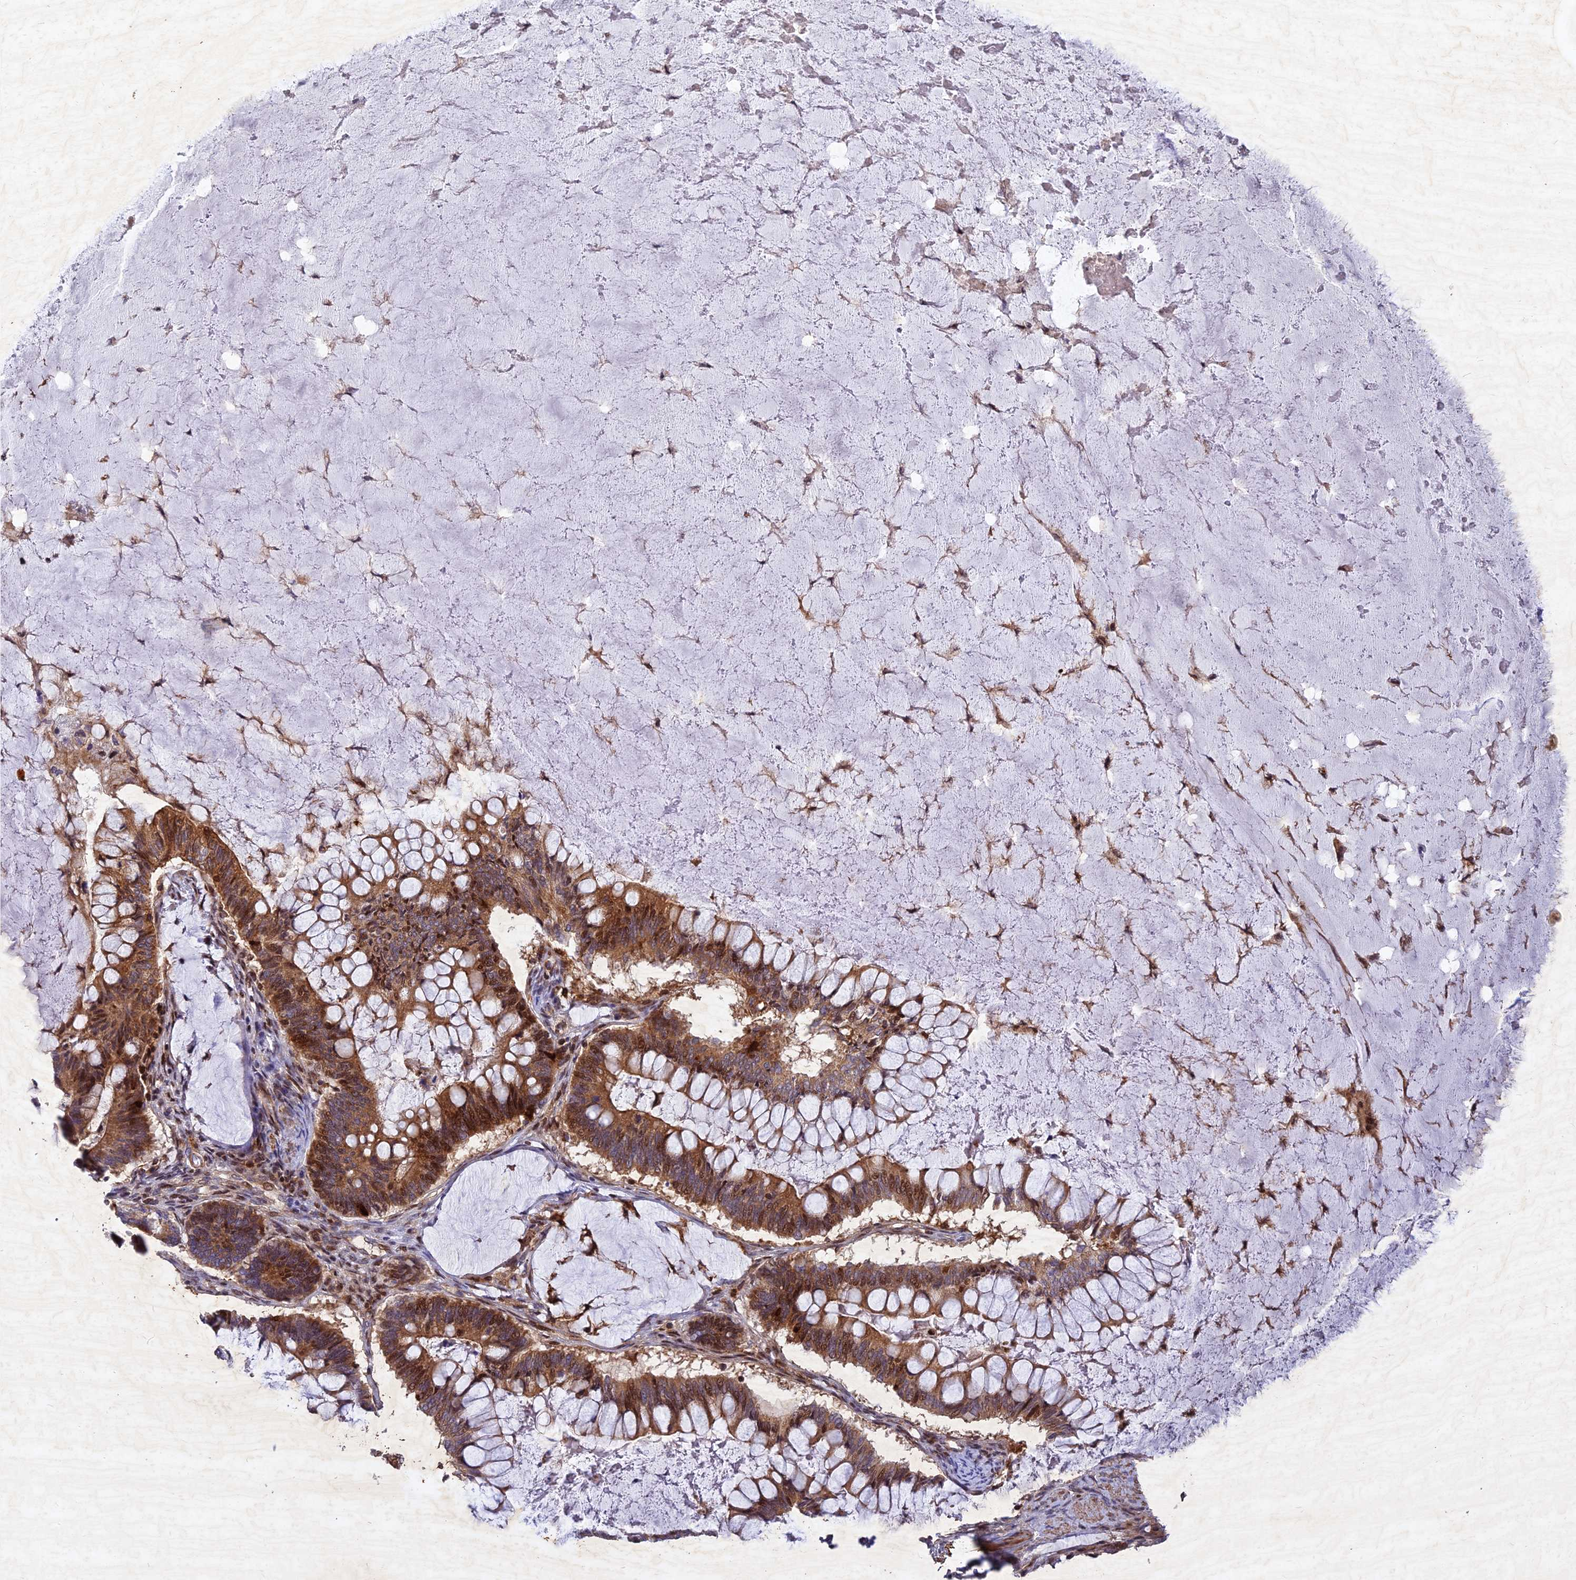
{"staining": {"intensity": "strong", "quantity": "<25%", "location": "cytoplasmic/membranous,nuclear"}, "tissue": "ovarian cancer", "cell_type": "Tumor cells", "image_type": "cancer", "snomed": [{"axis": "morphology", "description": "Cystadenocarcinoma, mucinous, NOS"}, {"axis": "topography", "description": "Ovary"}], "caption": "High-magnification brightfield microscopy of ovarian mucinous cystadenocarcinoma stained with DAB (3,3'-diaminobenzidine) (brown) and counterstained with hematoxylin (blue). tumor cells exhibit strong cytoplasmic/membranous and nuclear staining is appreciated in about<25% of cells.", "gene": "RELCH", "patient": {"sex": "female", "age": 61}}